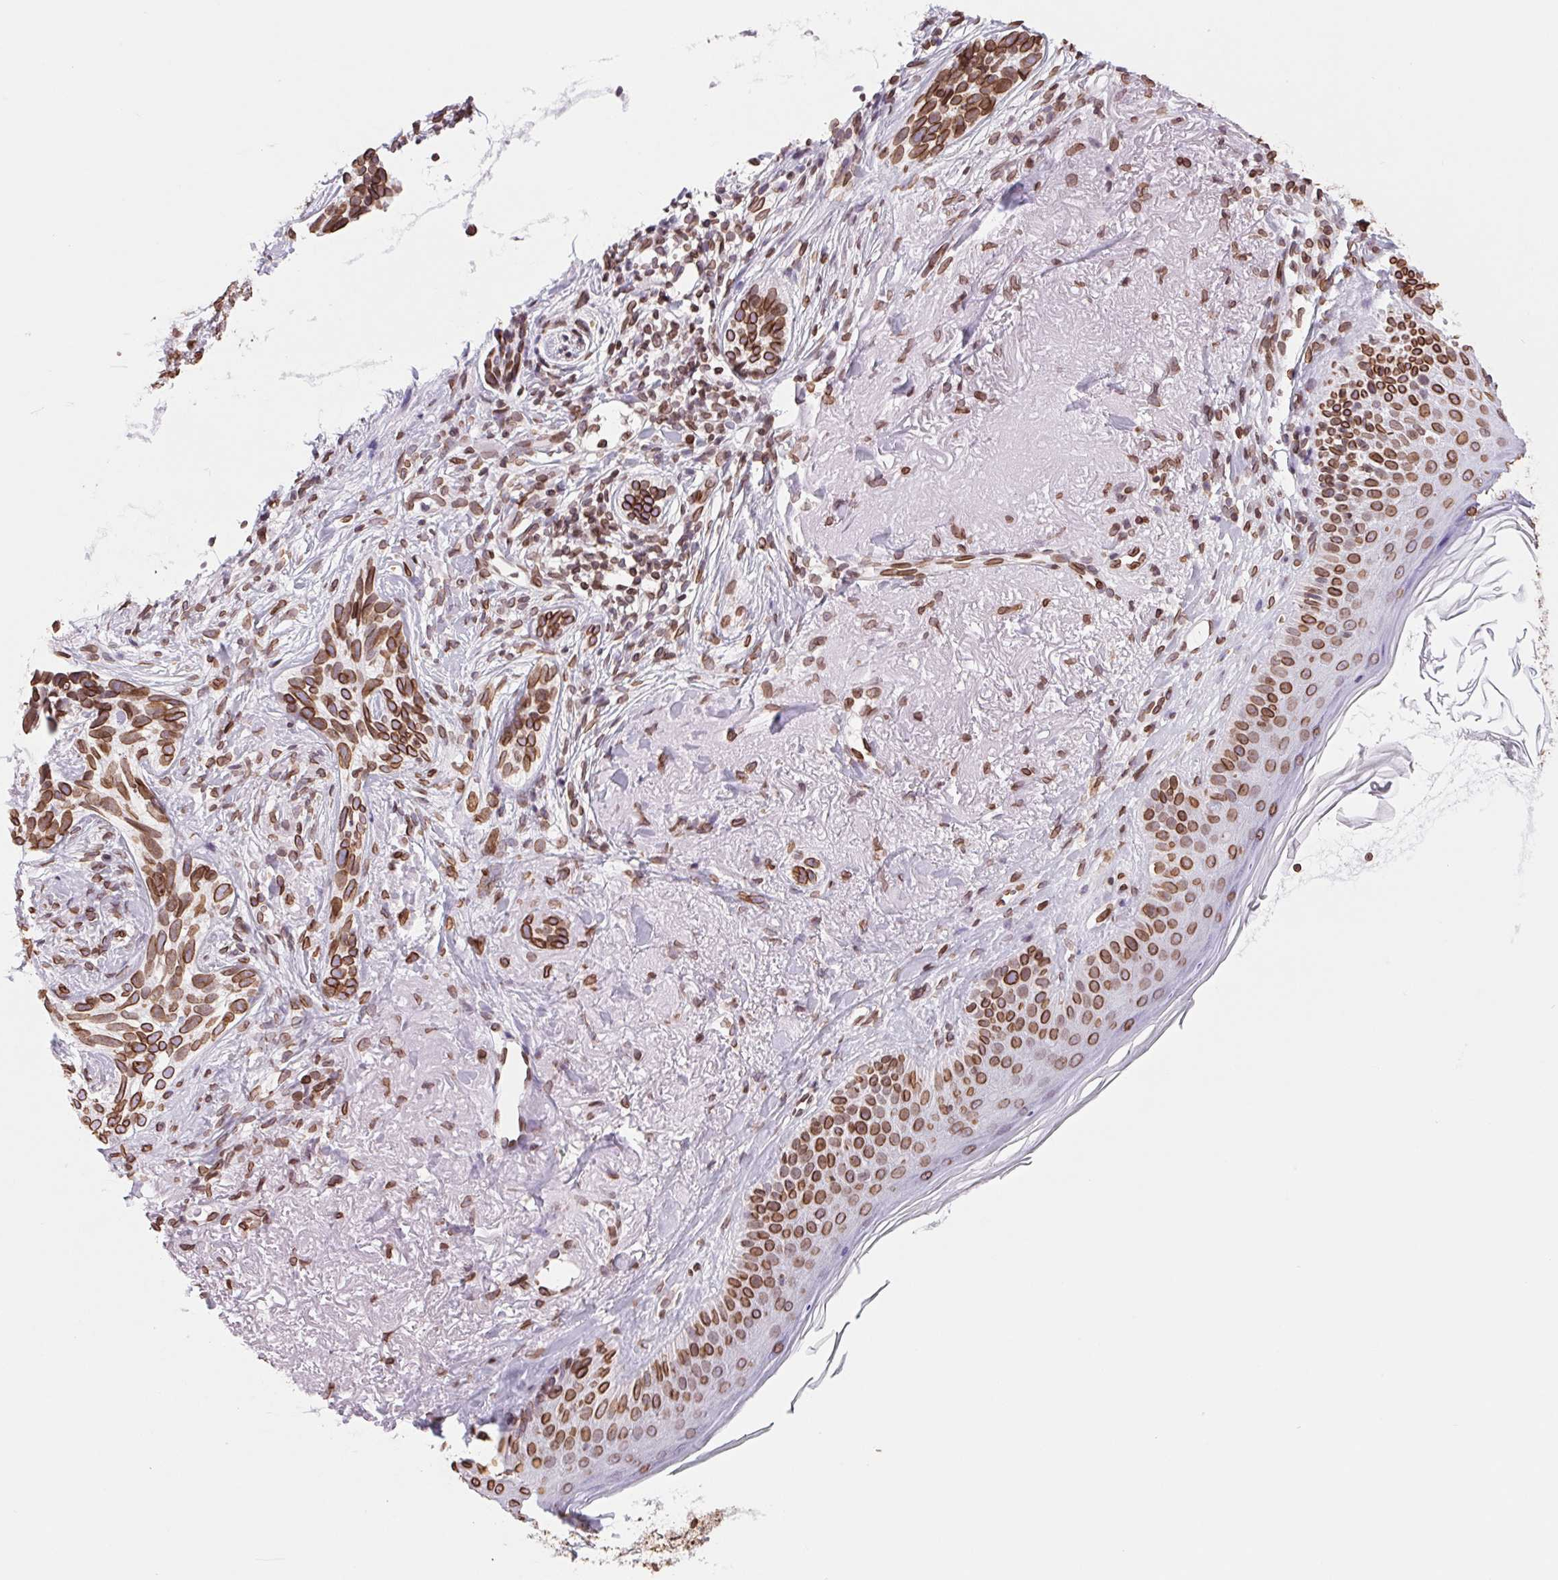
{"staining": {"intensity": "strong", "quantity": ">75%", "location": "cytoplasmic/membranous,nuclear"}, "tissue": "skin cancer", "cell_type": "Tumor cells", "image_type": "cancer", "snomed": [{"axis": "morphology", "description": "Basal cell carcinoma"}, {"axis": "morphology", "description": "BCC, high aggressive"}, {"axis": "topography", "description": "Skin"}], "caption": "Protein expression analysis of human skin cancer (basal cell carcinoma) reveals strong cytoplasmic/membranous and nuclear staining in about >75% of tumor cells.", "gene": "LMNB2", "patient": {"sex": "female", "age": 86}}